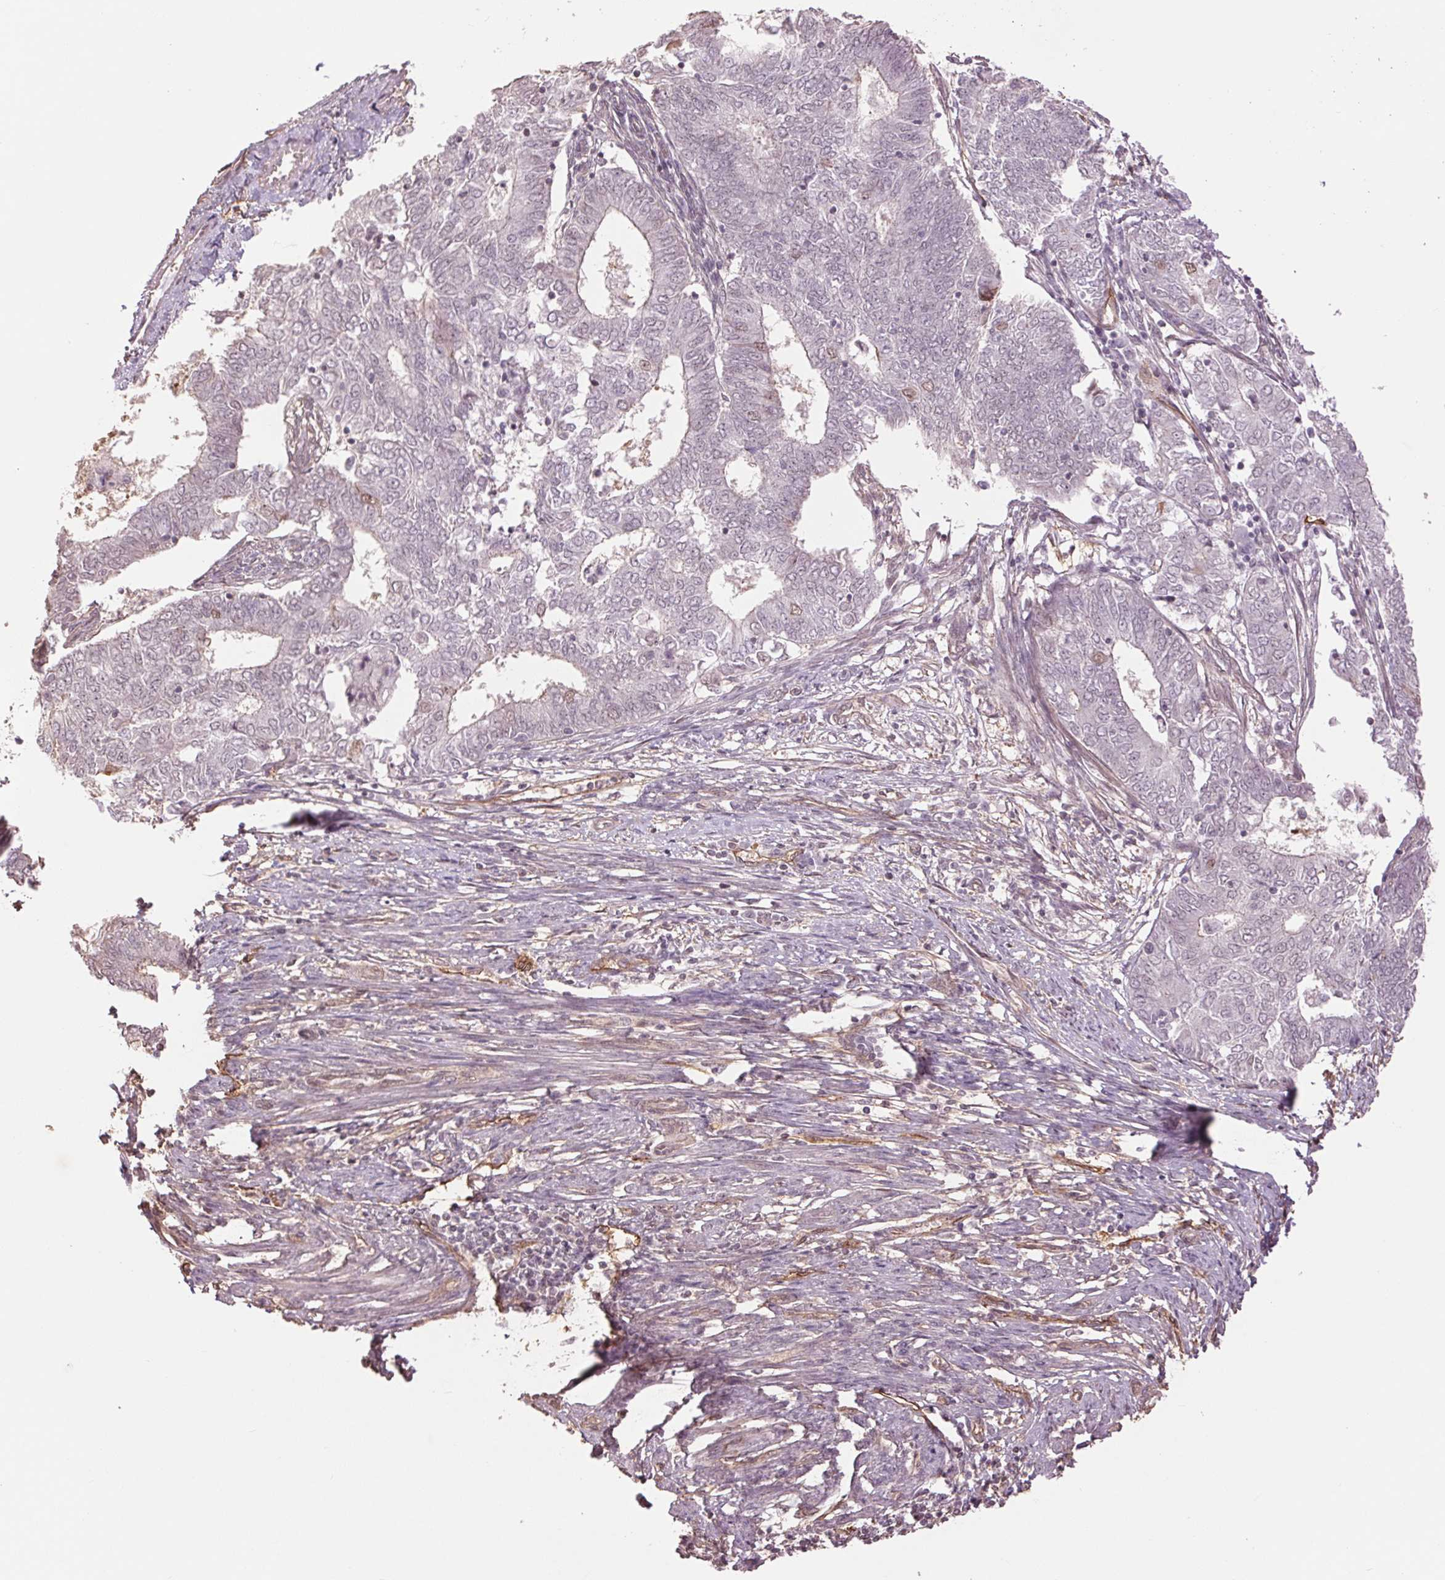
{"staining": {"intensity": "negative", "quantity": "none", "location": "none"}, "tissue": "endometrial cancer", "cell_type": "Tumor cells", "image_type": "cancer", "snomed": [{"axis": "morphology", "description": "Adenocarcinoma, NOS"}, {"axis": "topography", "description": "Endometrium"}], "caption": "Protein analysis of endometrial adenocarcinoma demonstrates no significant expression in tumor cells.", "gene": "PALM", "patient": {"sex": "female", "age": 62}}